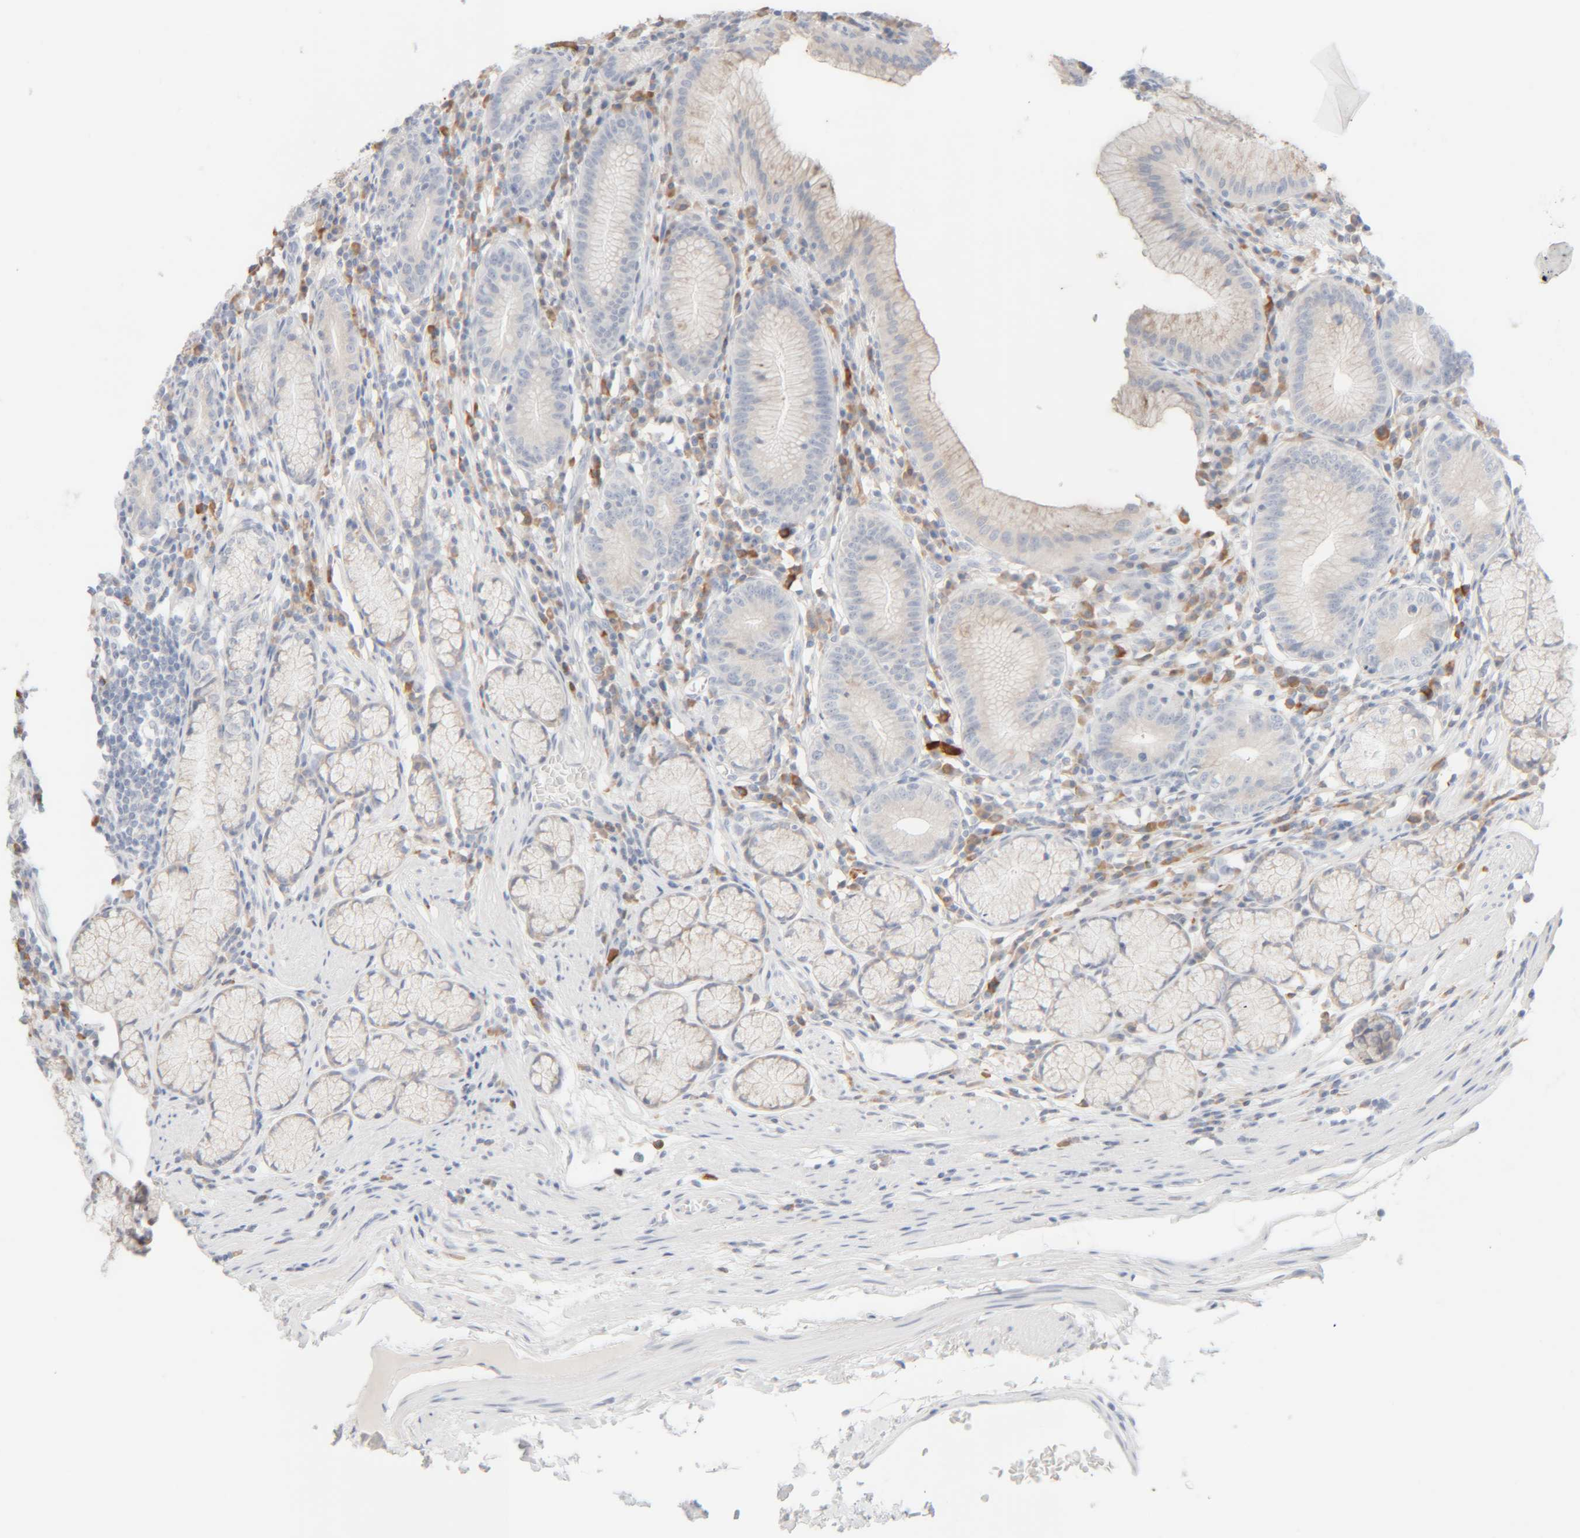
{"staining": {"intensity": "weak", "quantity": "25%-75%", "location": "cytoplasmic/membranous"}, "tissue": "stomach", "cell_type": "Glandular cells", "image_type": "normal", "snomed": [{"axis": "morphology", "description": "Normal tissue, NOS"}, {"axis": "topography", "description": "Stomach"}], "caption": "Benign stomach displays weak cytoplasmic/membranous staining in approximately 25%-75% of glandular cells, visualized by immunohistochemistry. (DAB (3,3'-diaminobenzidine) = brown stain, brightfield microscopy at high magnification).", "gene": "RIDA", "patient": {"sex": "male", "age": 55}}